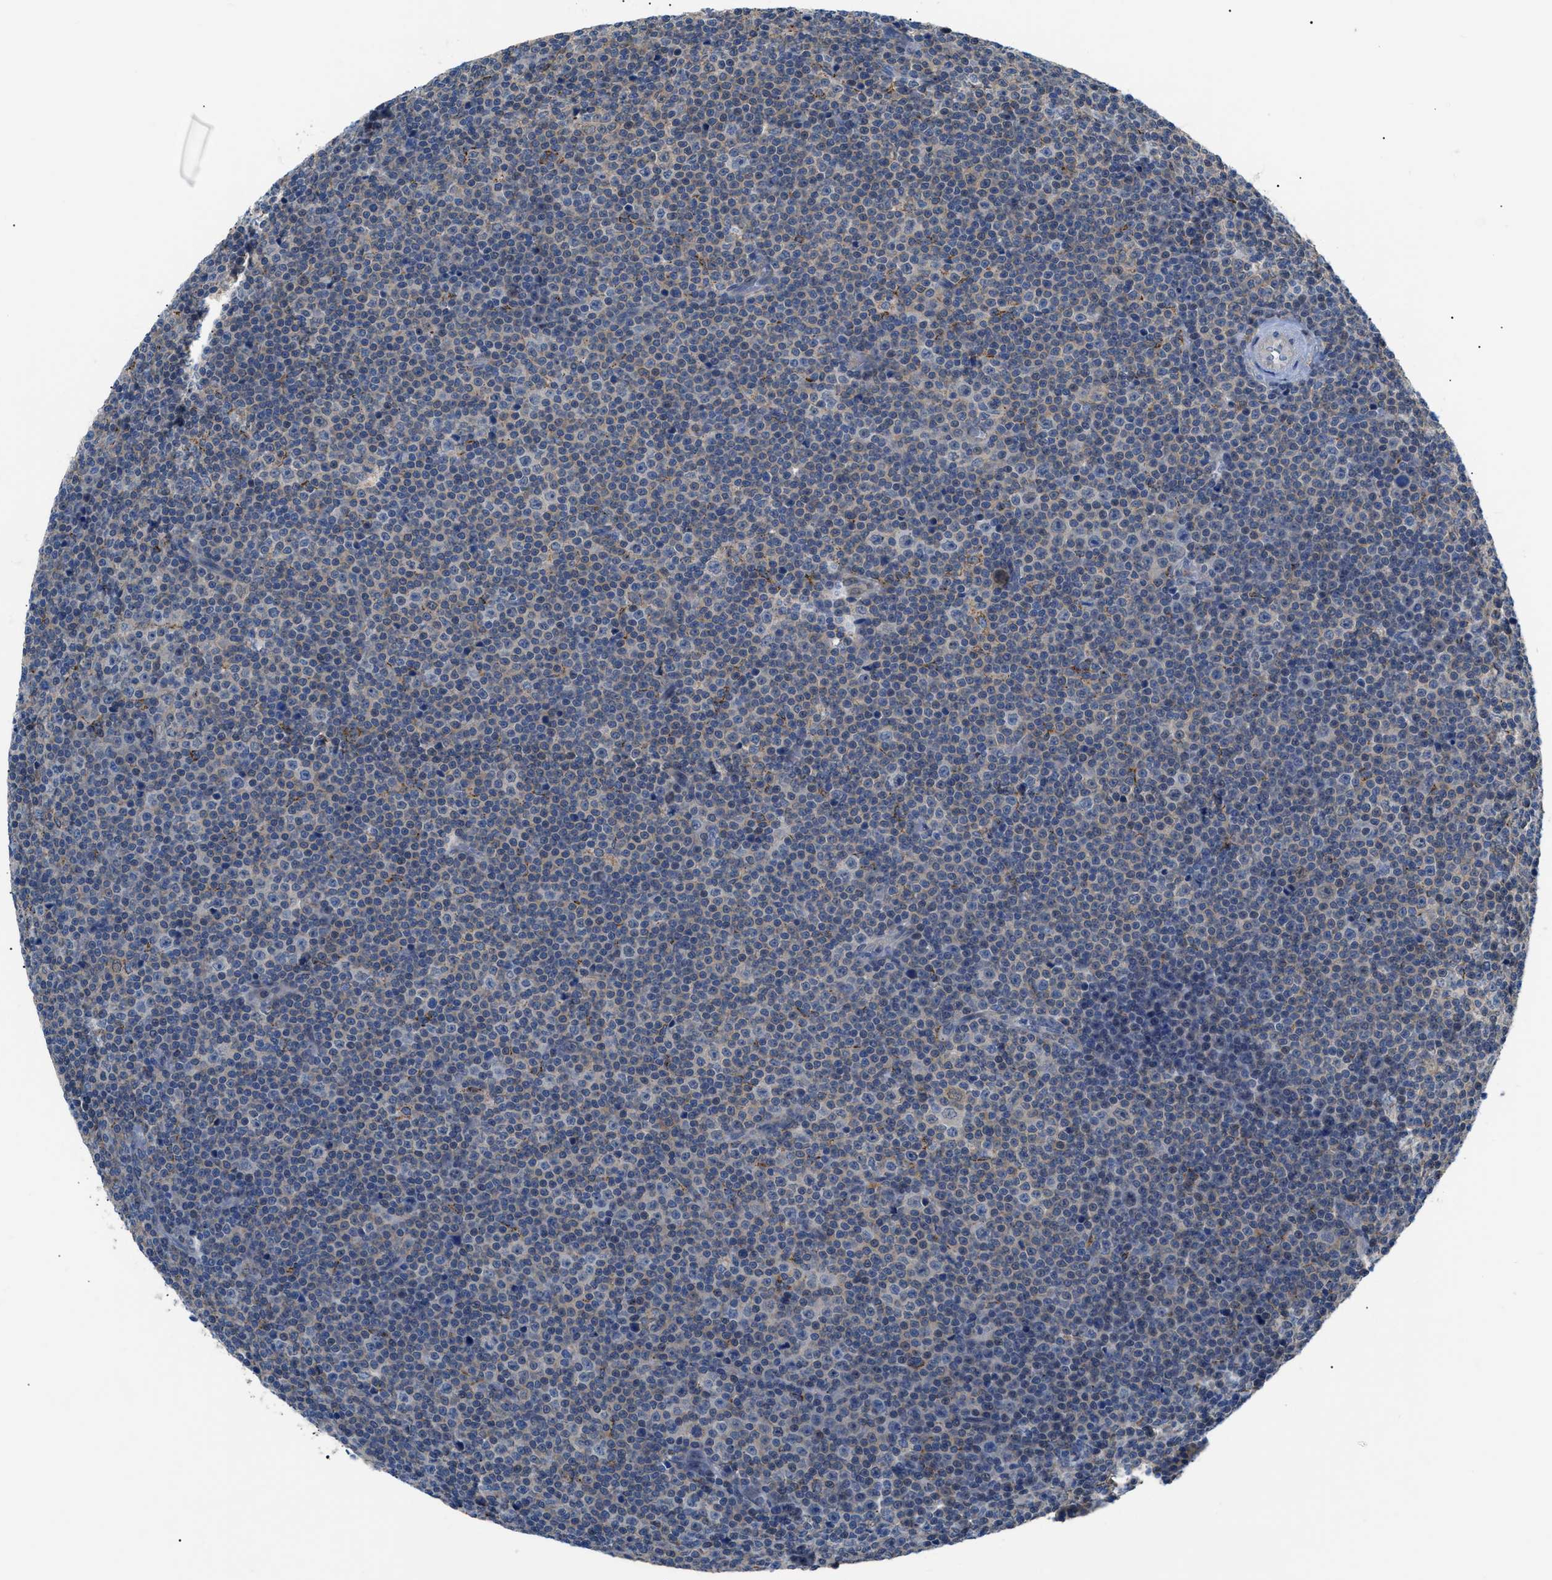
{"staining": {"intensity": "weak", "quantity": "<25%", "location": "cytoplasmic/membranous,nuclear"}, "tissue": "lymphoma", "cell_type": "Tumor cells", "image_type": "cancer", "snomed": [{"axis": "morphology", "description": "Malignant lymphoma, non-Hodgkin's type, Low grade"}, {"axis": "topography", "description": "Lymph node"}], "caption": "A micrograph of low-grade malignant lymphoma, non-Hodgkin's type stained for a protein demonstrates no brown staining in tumor cells.", "gene": "TMEM45B", "patient": {"sex": "female", "age": 67}}